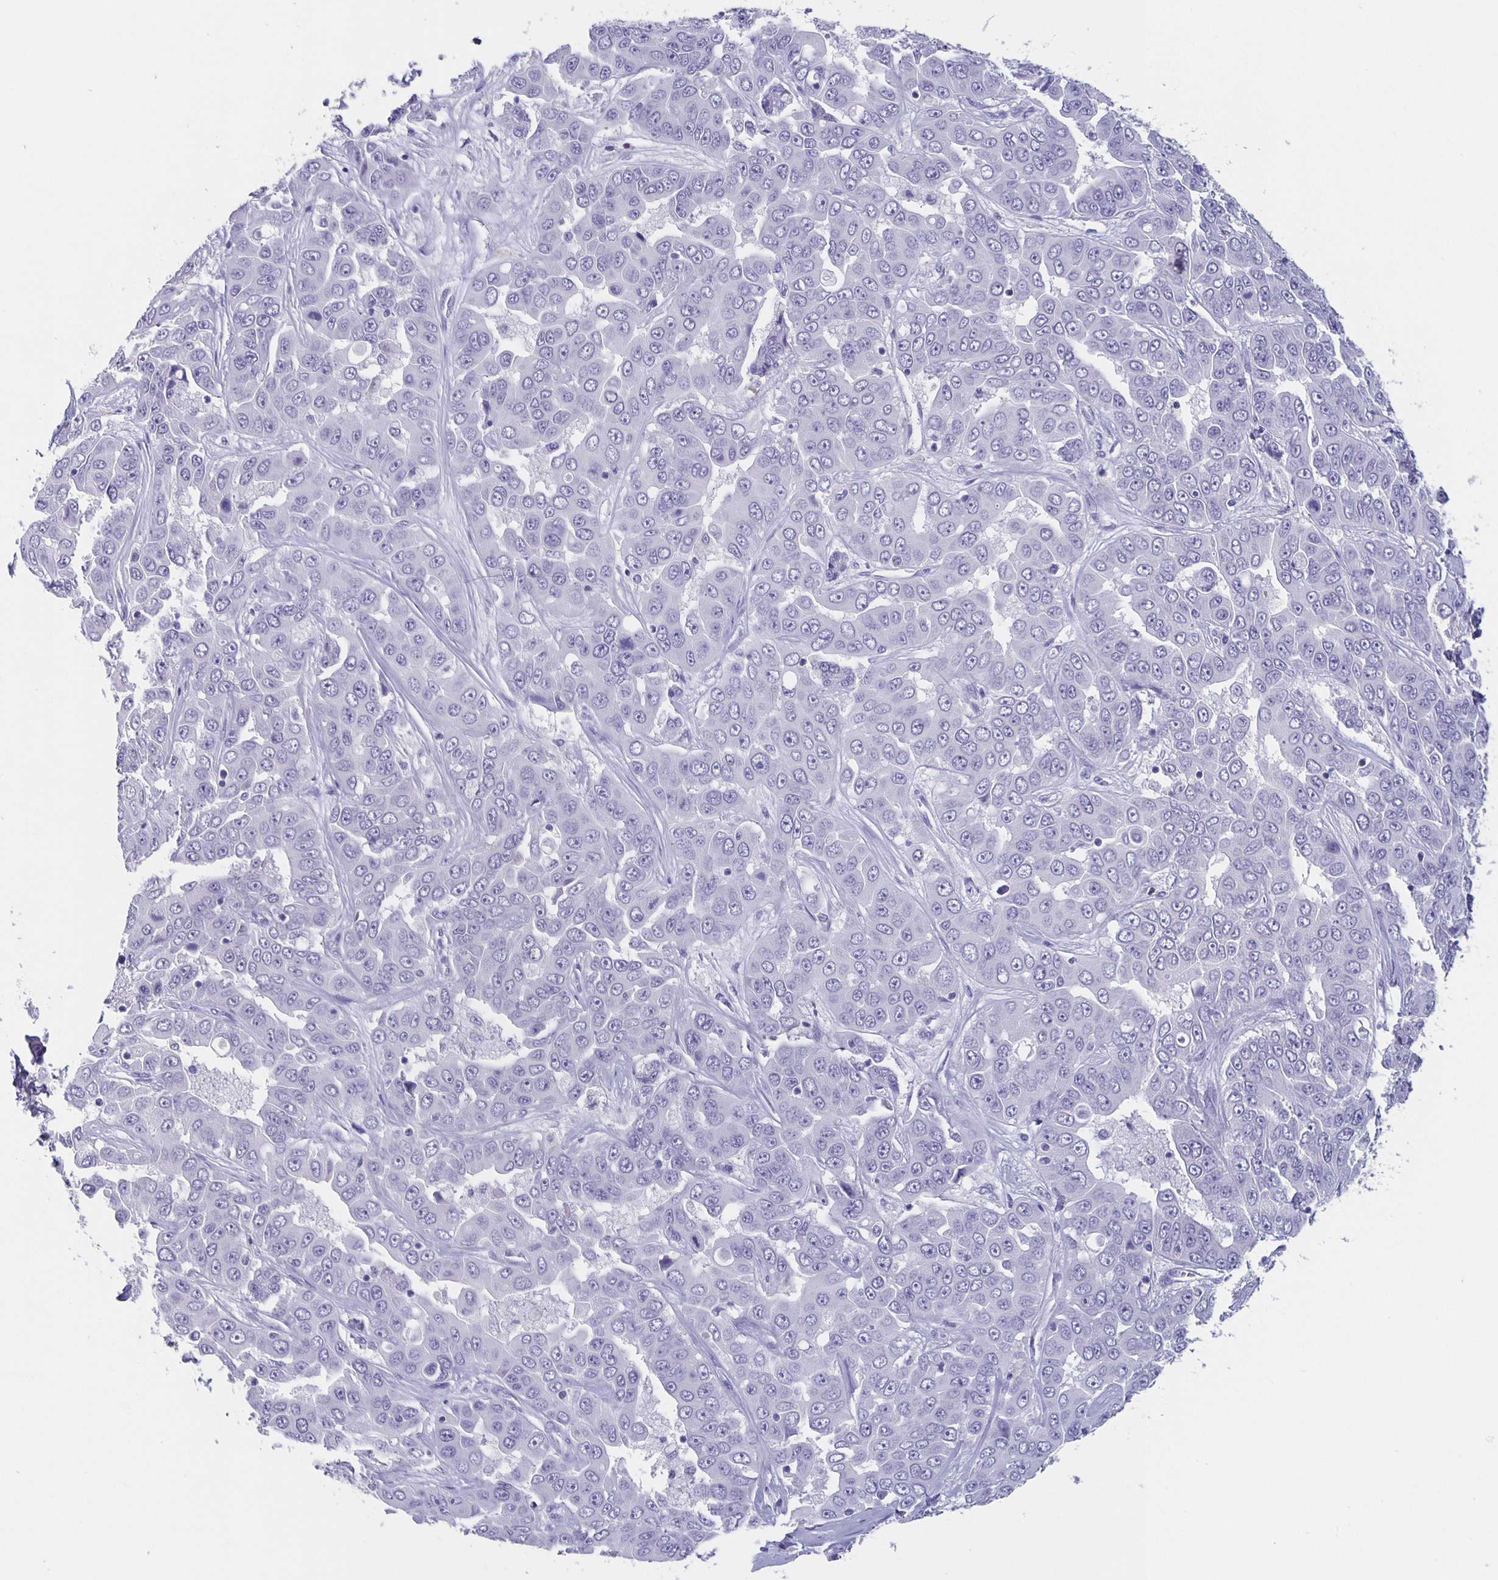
{"staining": {"intensity": "negative", "quantity": "none", "location": "none"}, "tissue": "liver cancer", "cell_type": "Tumor cells", "image_type": "cancer", "snomed": [{"axis": "morphology", "description": "Cholangiocarcinoma"}, {"axis": "topography", "description": "Liver"}], "caption": "Histopathology image shows no protein positivity in tumor cells of liver cancer tissue. (Brightfield microscopy of DAB (3,3'-diaminobenzidine) IHC at high magnification).", "gene": "SATB2", "patient": {"sex": "female", "age": 52}}